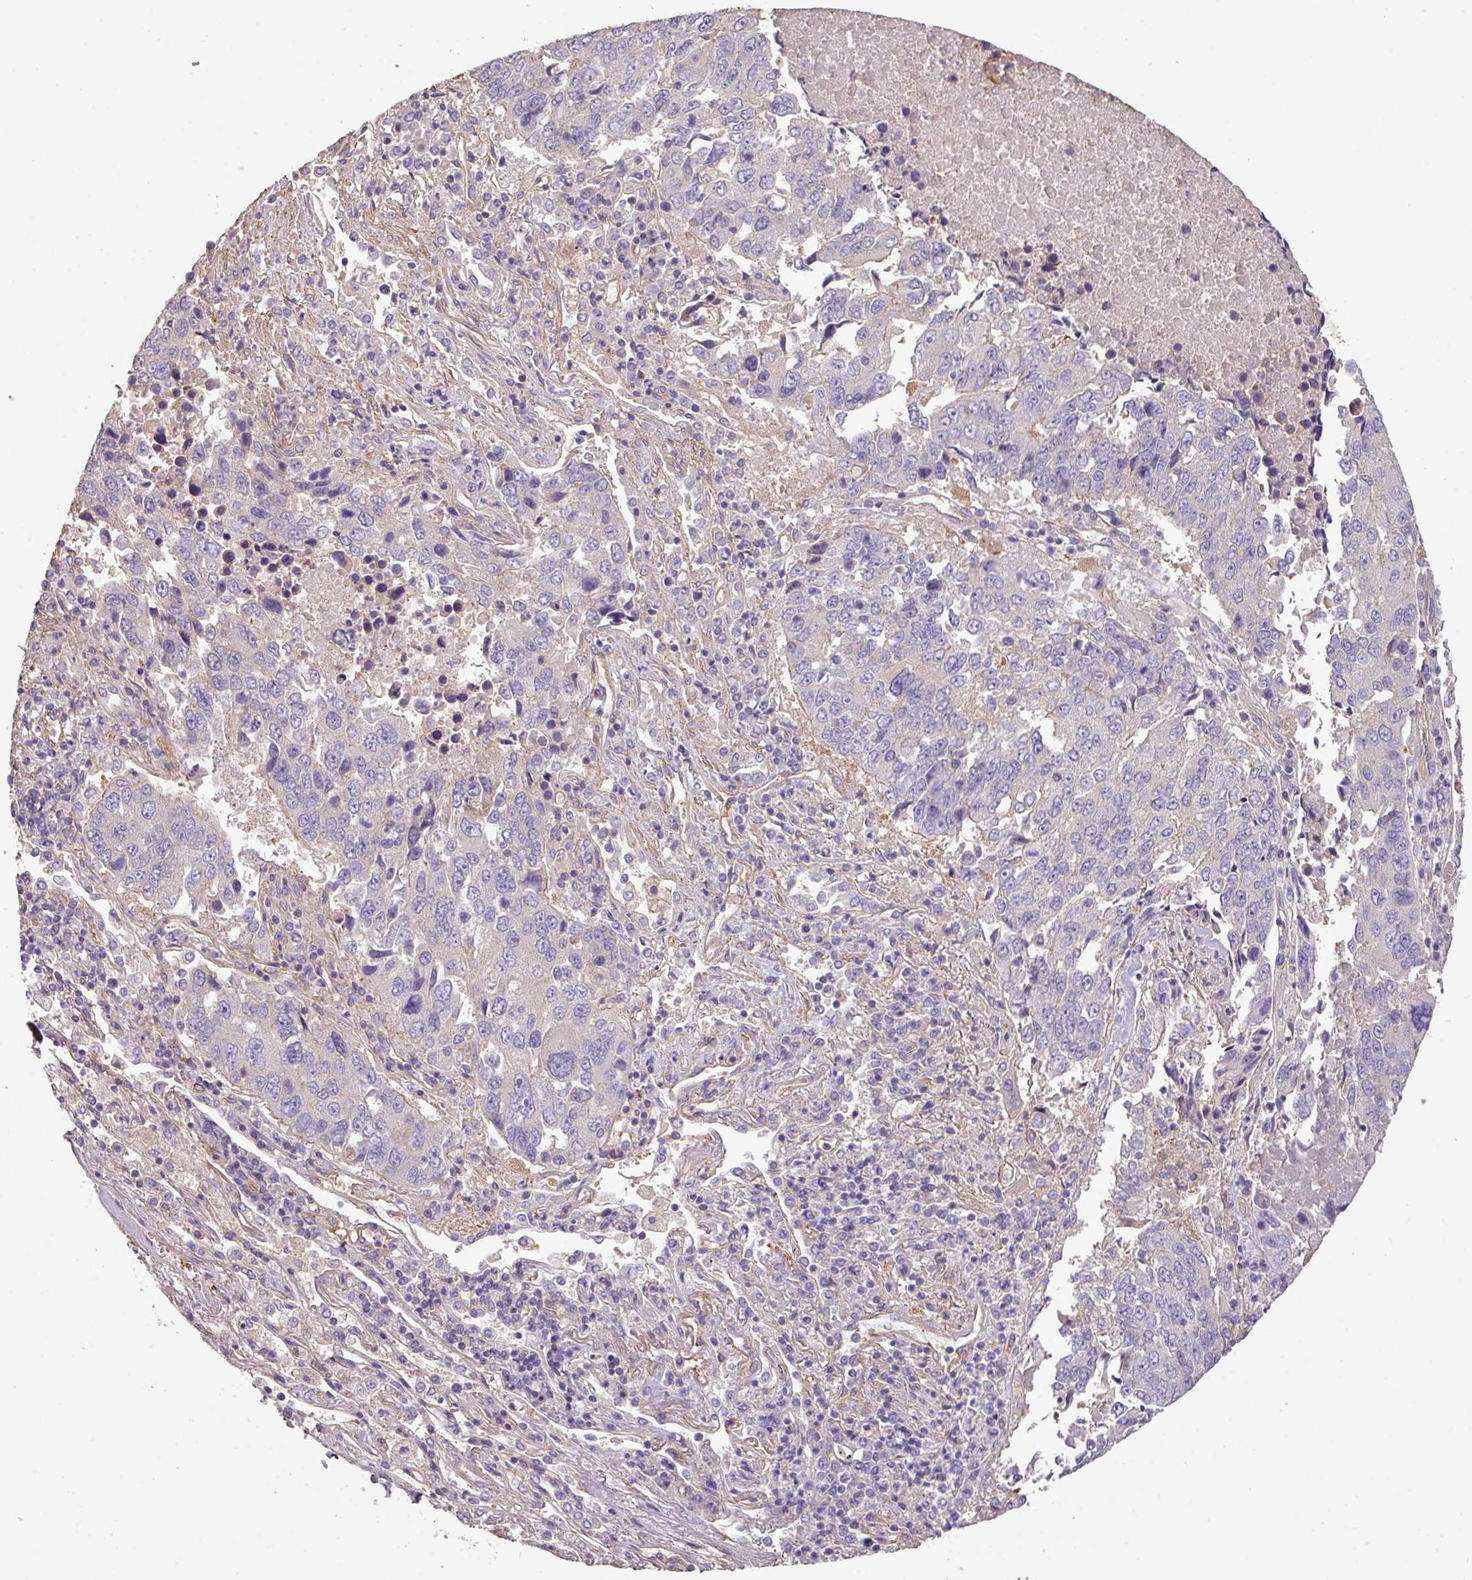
{"staining": {"intensity": "negative", "quantity": "none", "location": "none"}, "tissue": "lung cancer", "cell_type": "Tumor cells", "image_type": "cancer", "snomed": [{"axis": "morphology", "description": "Squamous cell carcinoma, NOS"}, {"axis": "topography", "description": "Lung"}], "caption": "Human lung cancer (squamous cell carcinoma) stained for a protein using immunohistochemistry (IHC) shows no staining in tumor cells.", "gene": "CALML4", "patient": {"sex": "female", "age": 66}}